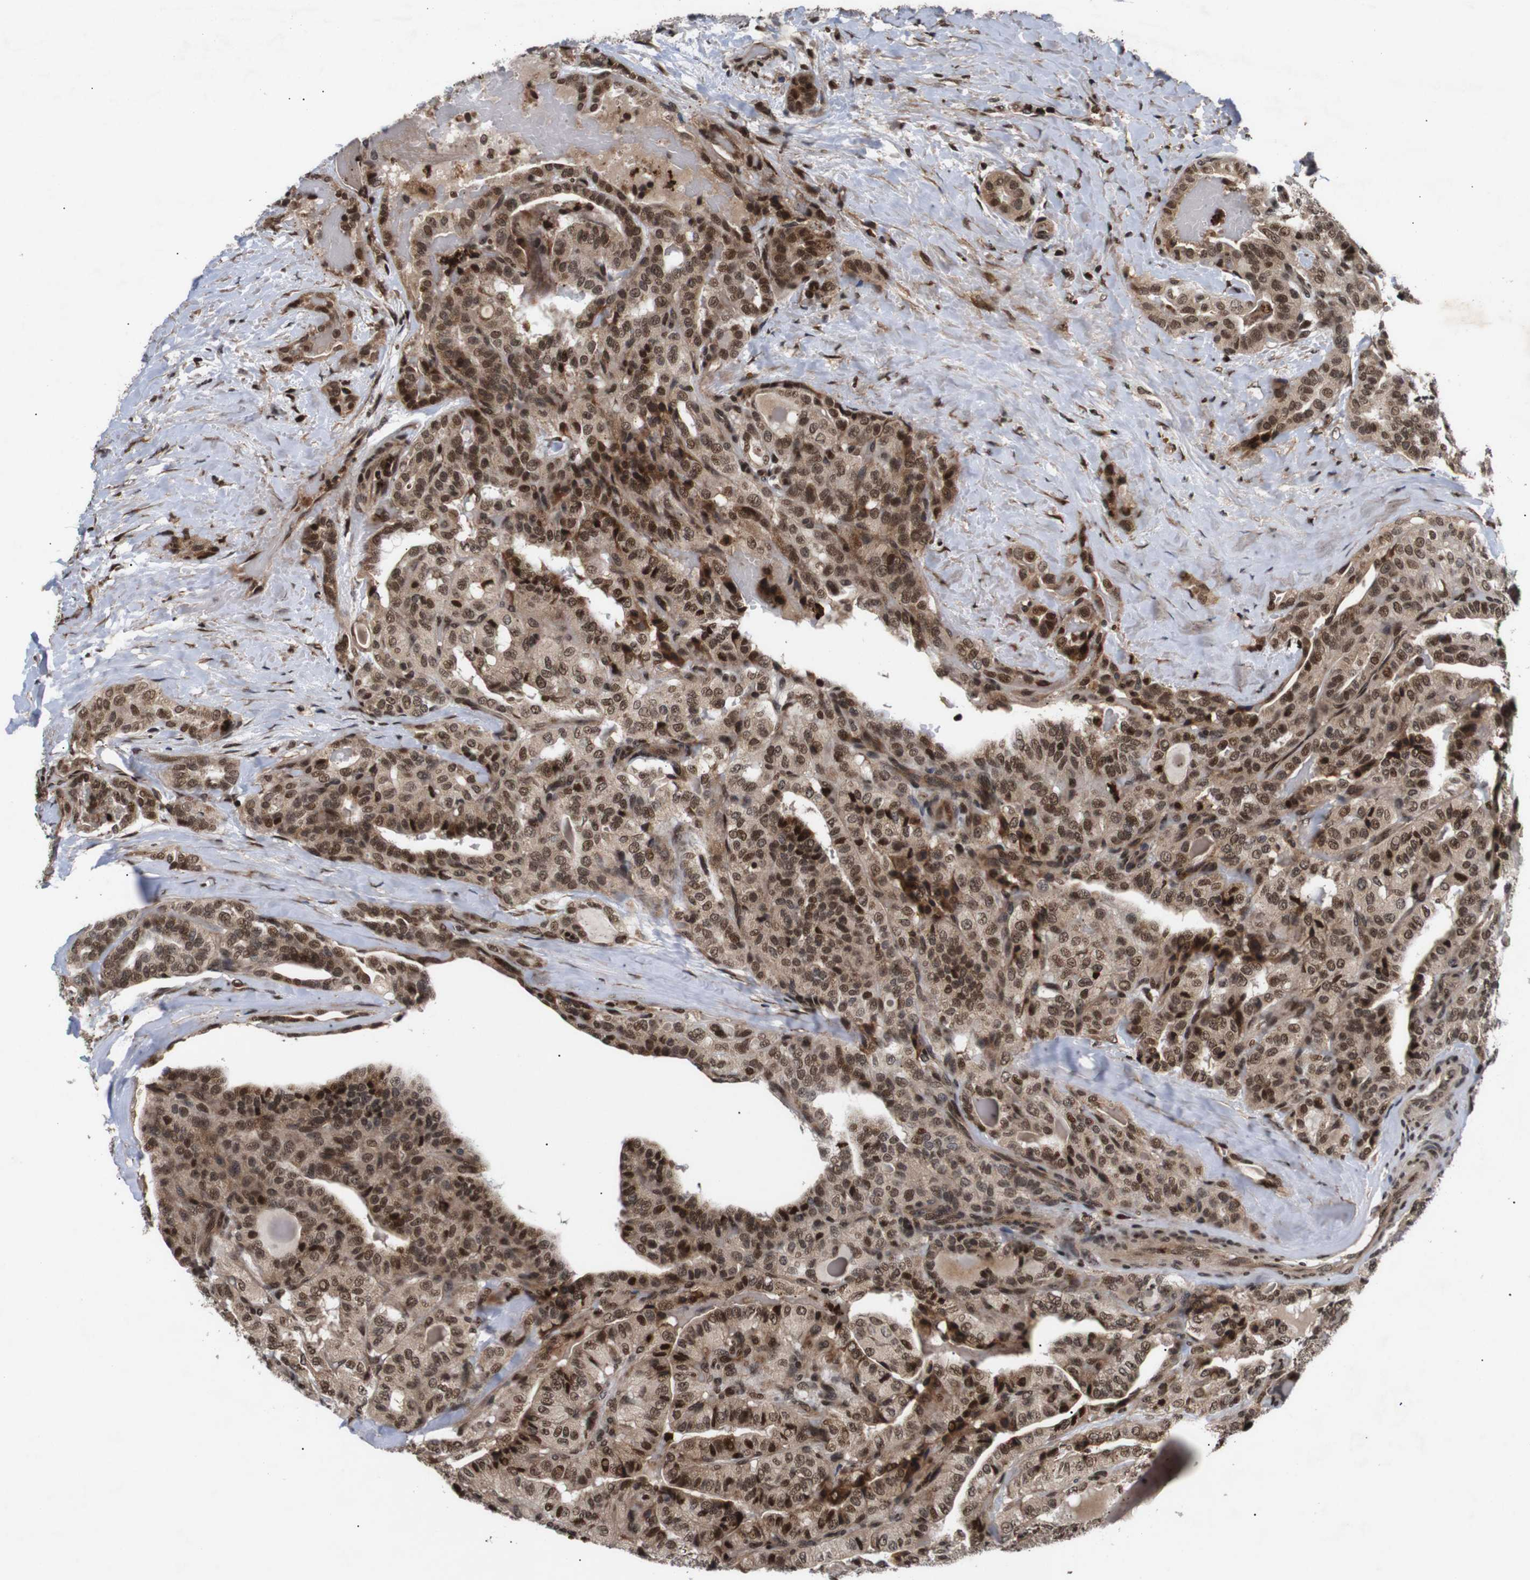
{"staining": {"intensity": "strong", "quantity": ">75%", "location": "cytoplasmic/membranous,nuclear"}, "tissue": "thyroid cancer", "cell_type": "Tumor cells", "image_type": "cancer", "snomed": [{"axis": "morphology", "description": "Papillary adenocarcinoma, NOS"}, {"axis": "topography", "description": "Thyroid gland"}], "caption": "Immunohistochemical staining of human thyroid cancer exhibits high levels of strong cytoplasmic/membranous and nuclear protein positivity in approximately >75% of tumor cells.", "gene": "KIF23", "patient": {"sex": "male", "age": 77}}